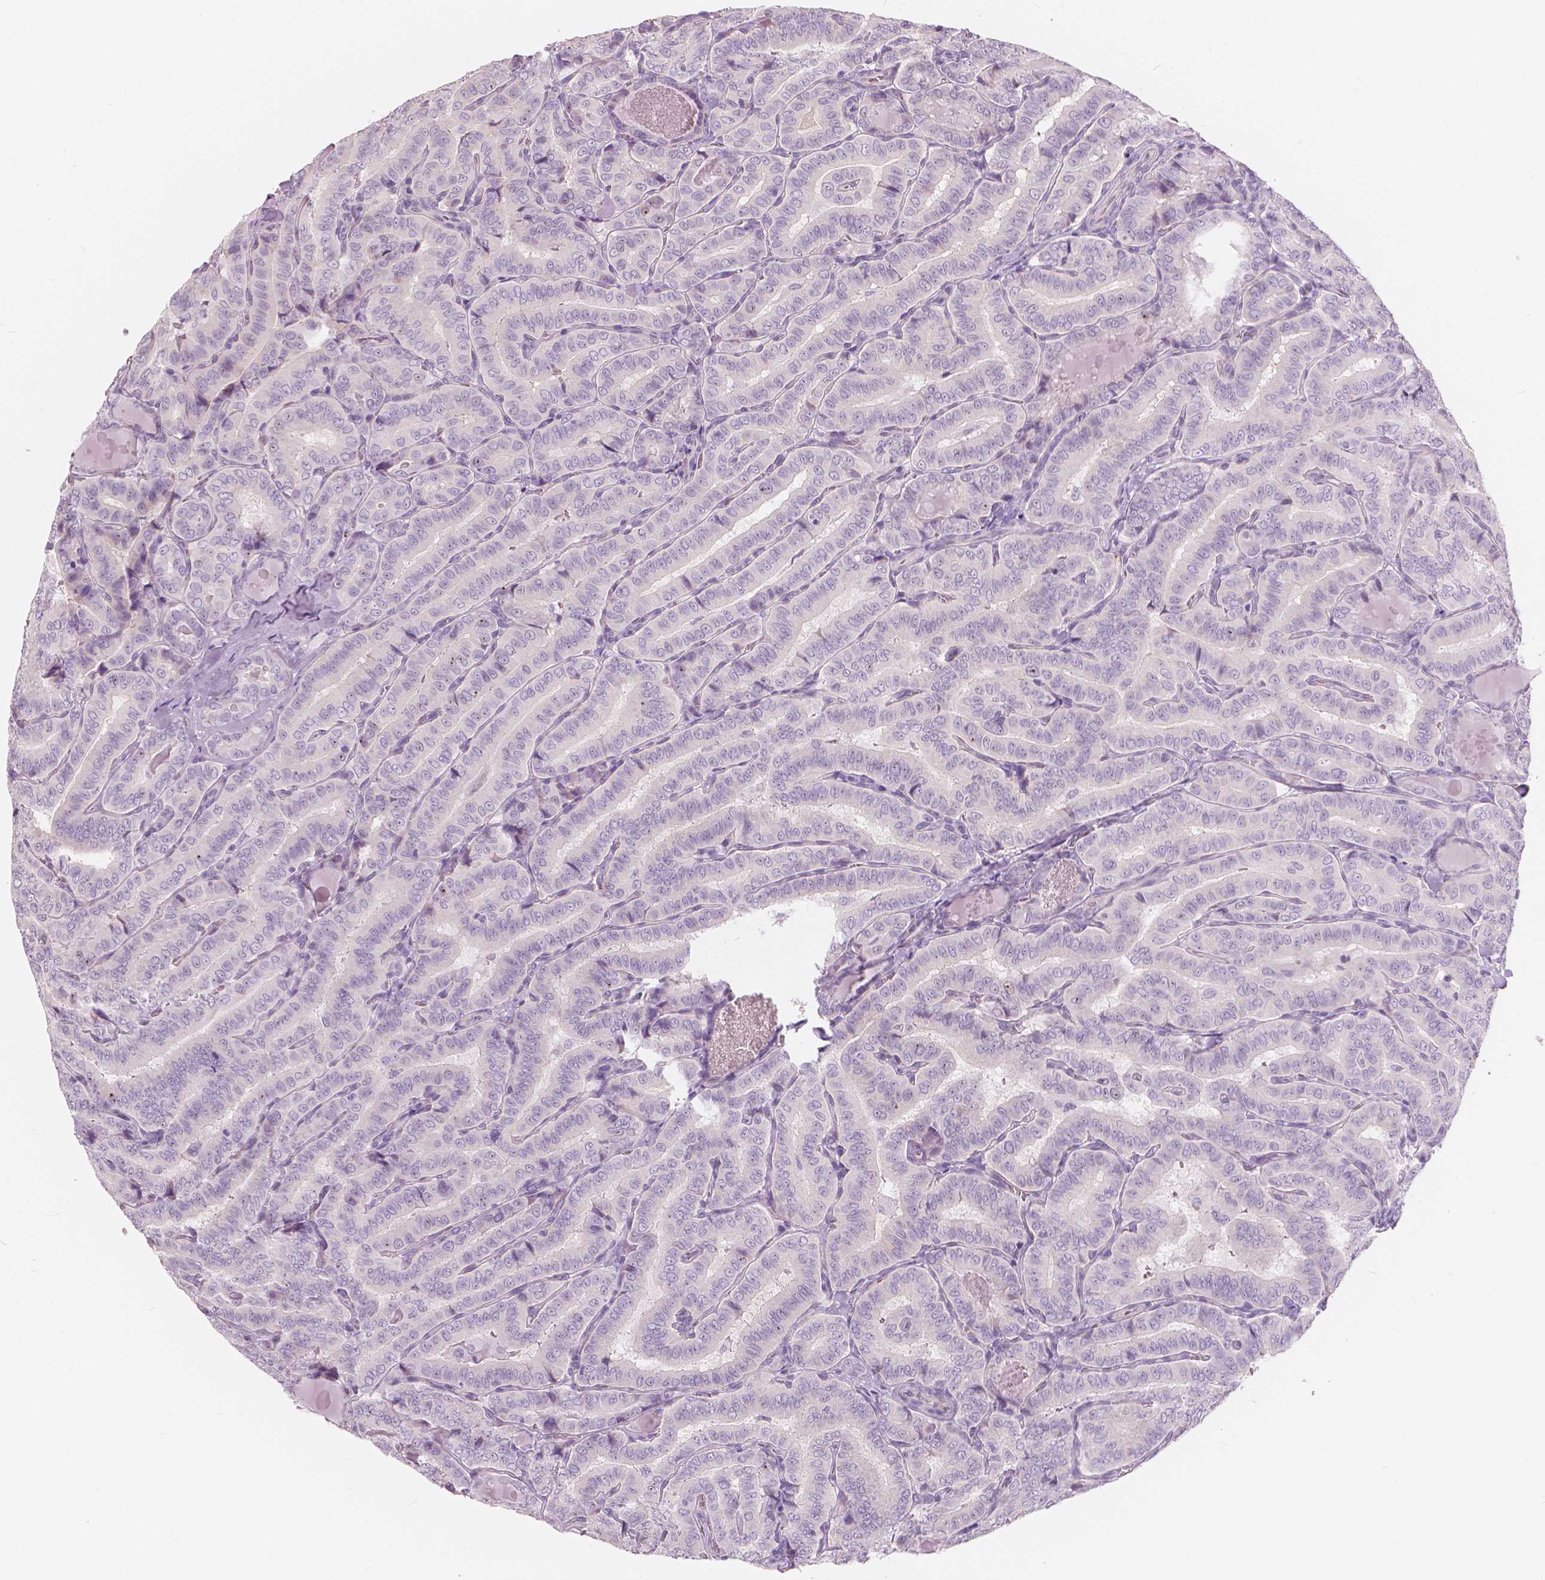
{"staining": {"intensity": "negative", "quantity": "none", "location": "none"}, "tissue": "thyroid cancer", "cell_type": "Tumor cells", "image_type": "cancer", "snomed": [{"axis": "morphology", "description": "Papillary adenocarcinoma, NOS"}, {"axis": "morphology", "description": "Papillary adenoma metastatic"}, {"axis": "topography", "description": "Thyroid gland"}], "caption": "The photomicrograph shows no staining of tumor cells in papillary adenoma metastatic (thyroid).", "gene": "A4GNT", "patient": {"sex": "female", "age": 50}}